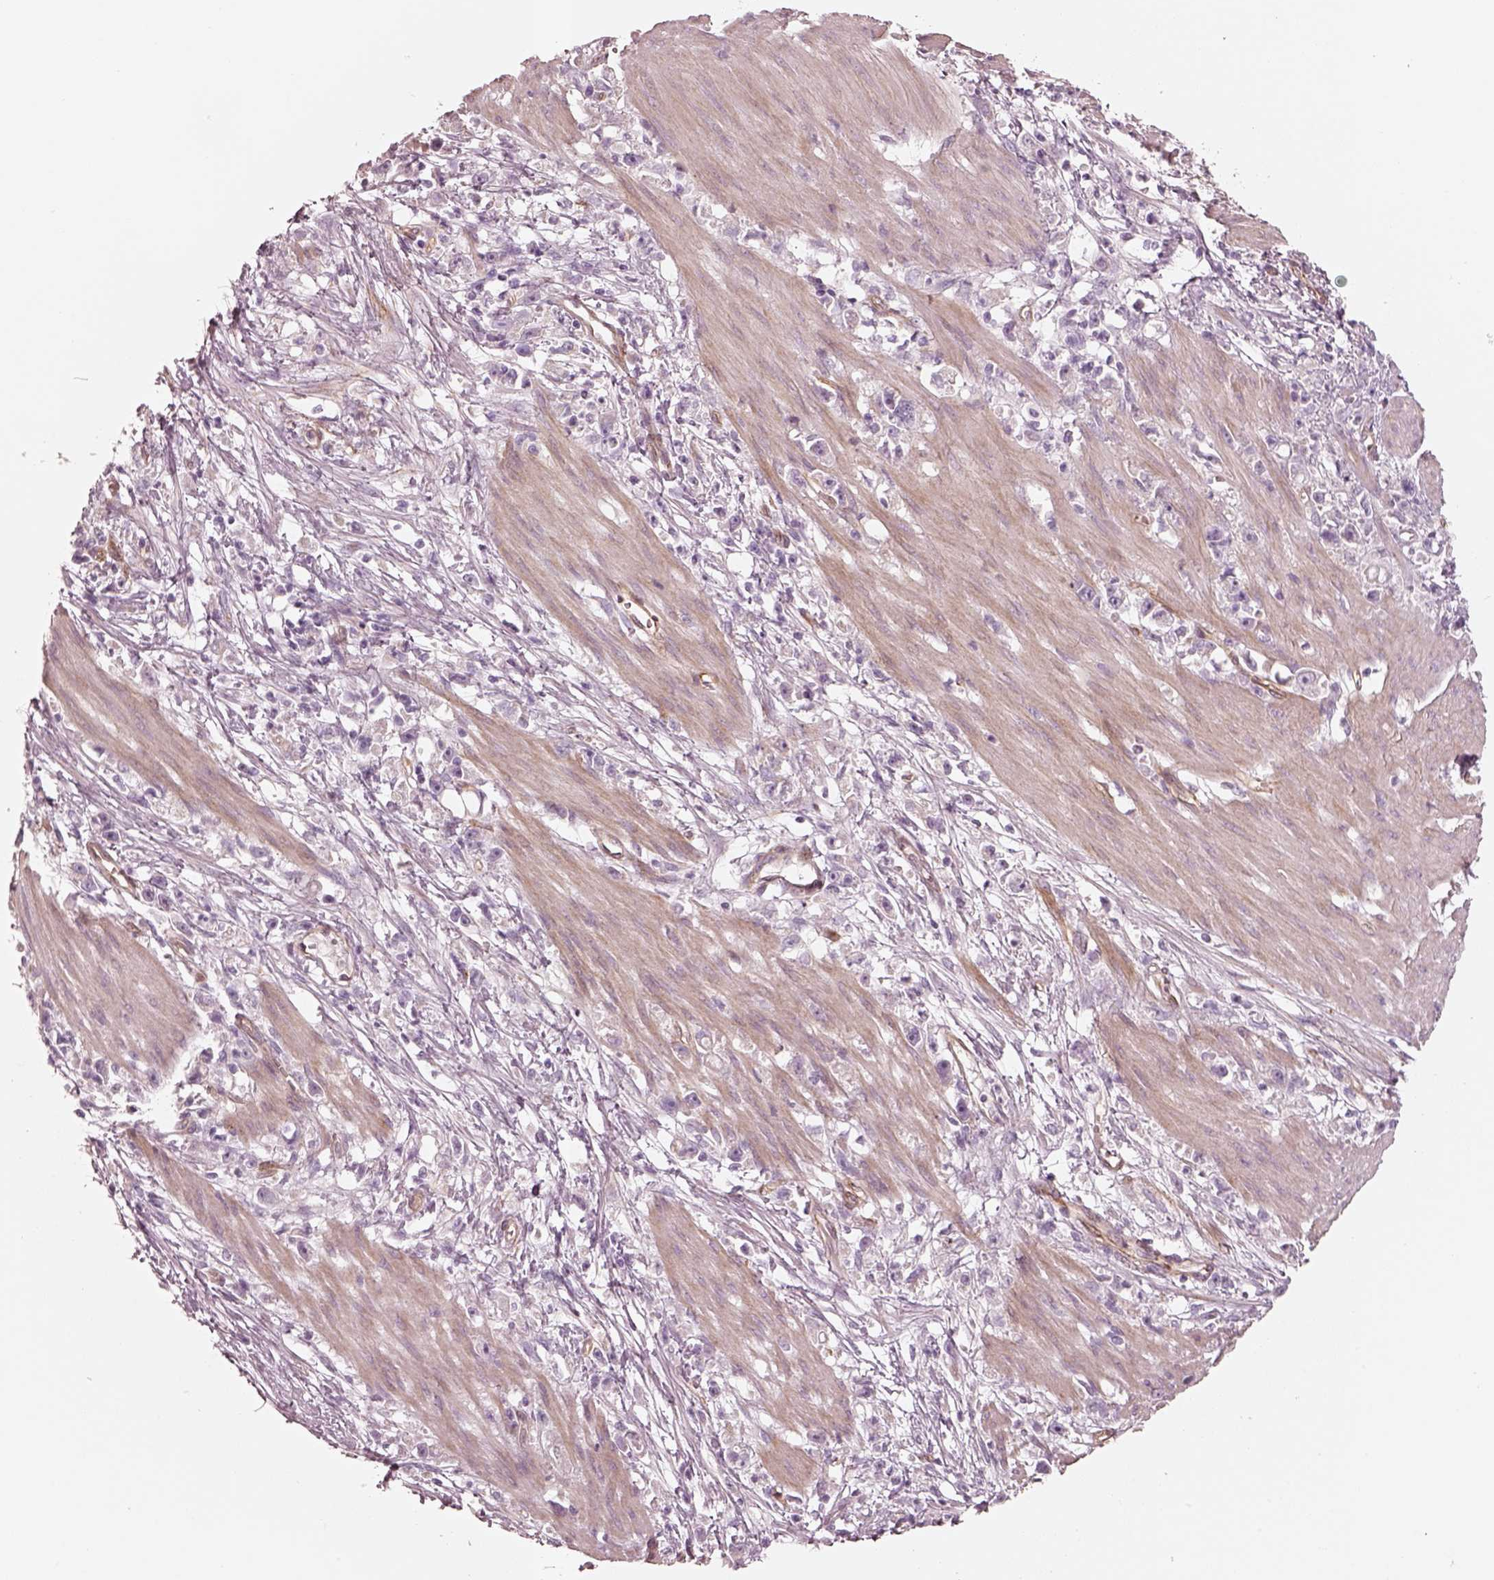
{"staining": {"intensity": "negative", "quantity": "none", "location": "none"}, "tissue": "stomach cancer", "cell_type": "Tumor cells", "image_type": "cancer", "snomed": [{"axis": "morphology", "description": "Adenocarcinoma, NOS"}, {"axis": "topography", "description": "Stomach"}], "caption": "The histopathology image displays no staining of tumor cells in stomach adenocarcinoma.", "gene": "CRYM", "patient": {"sex": "female", "age": 59}}